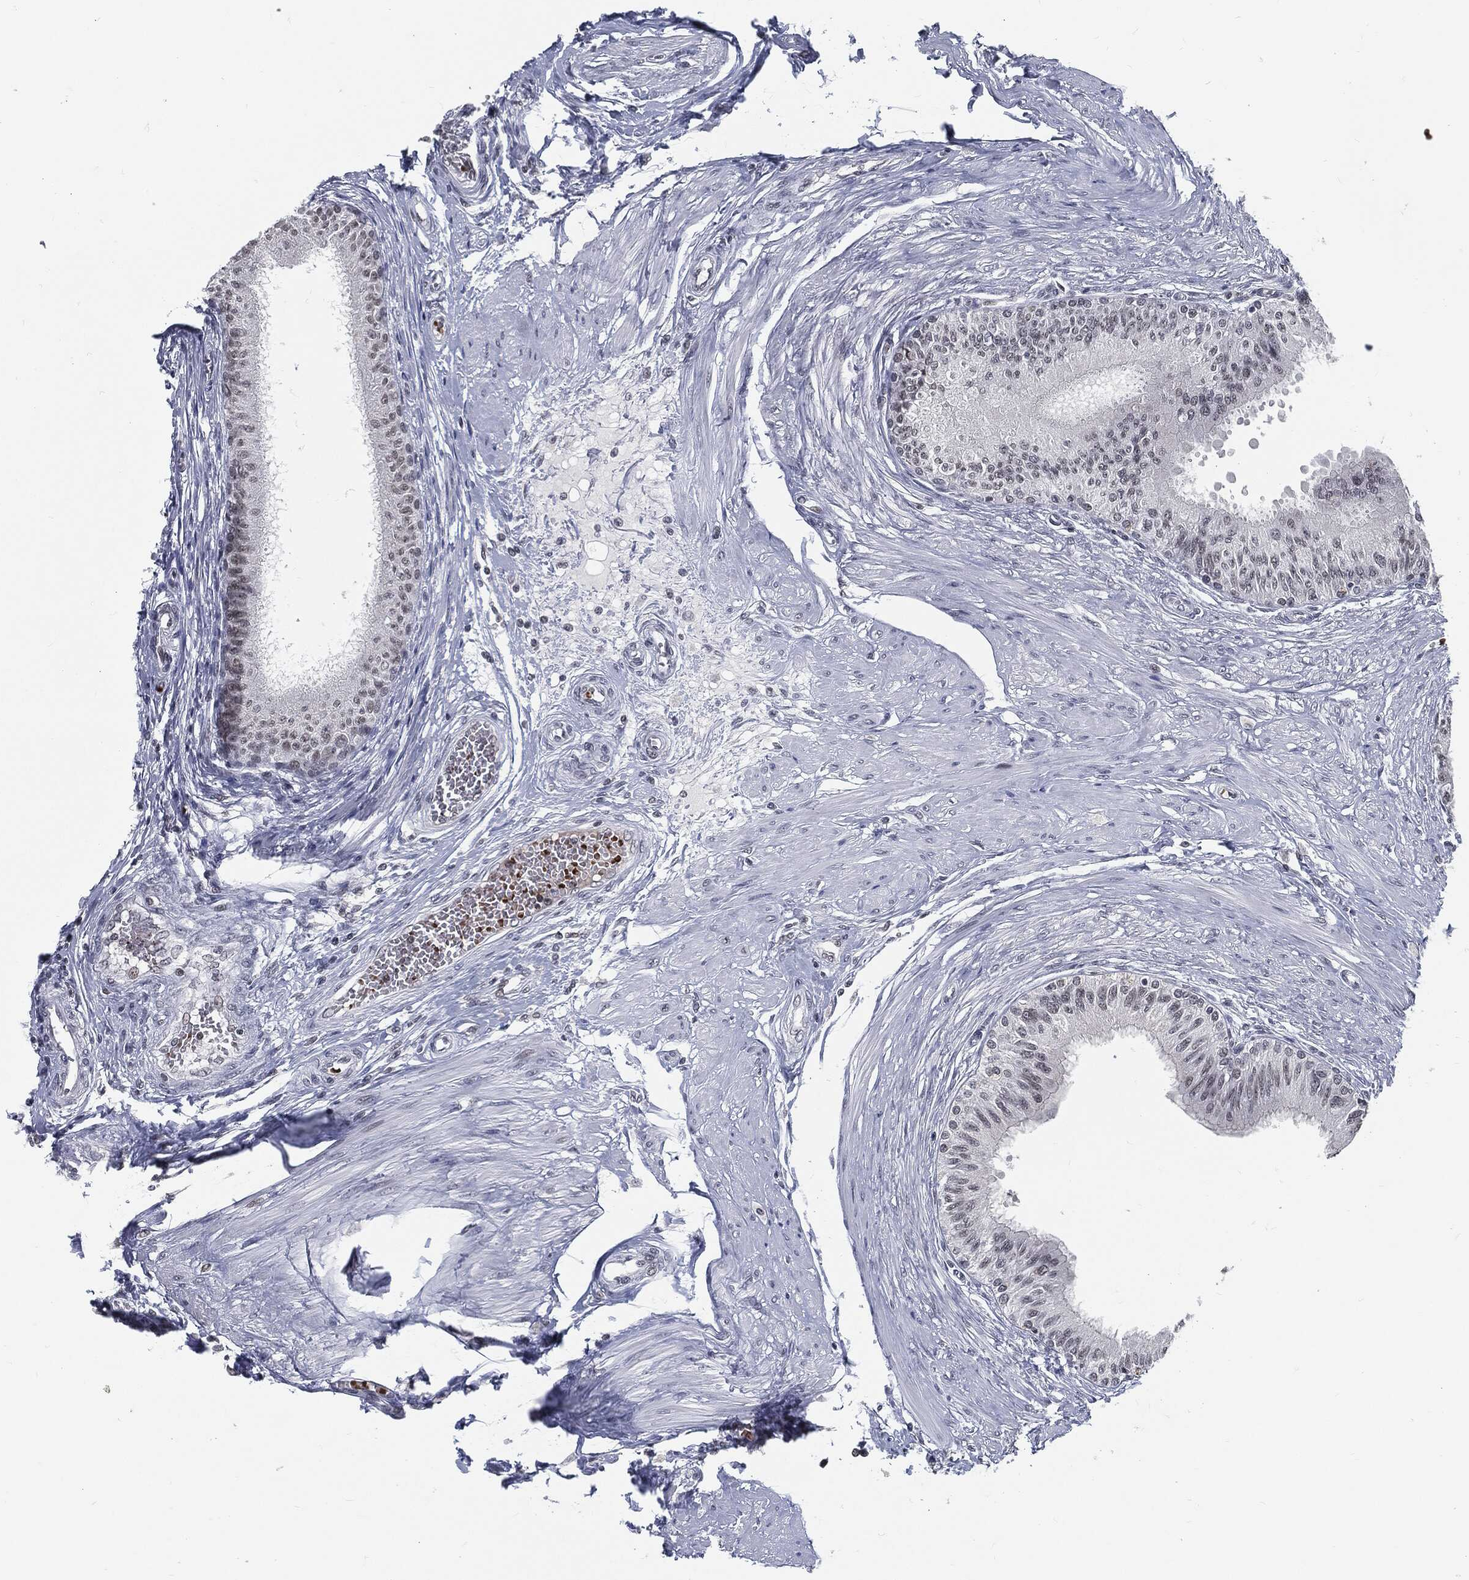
{"staining": {"intensity": "negative", "quantity": "none", "location": "none"}, "tissue": "epididymis", "cell_type": "Glandular cells", "image_type": "normal", "snomed": [{"axis": "morphology", "description": "Normal tissue, NOS"}, {"axis": "morphology", "description": "Seminoma, NOS"}, {"axis": "topography", "description": "Testis"}, {"axis": "topography", "description": "Epididymis"}], "caption": "Immunohistochemistry image of benign human epididymis stained for a protein (brown), which reveals no positivity in glandular cells.", "gene": "ANXA1", "patient": {"sex": "male", "age": 61}}